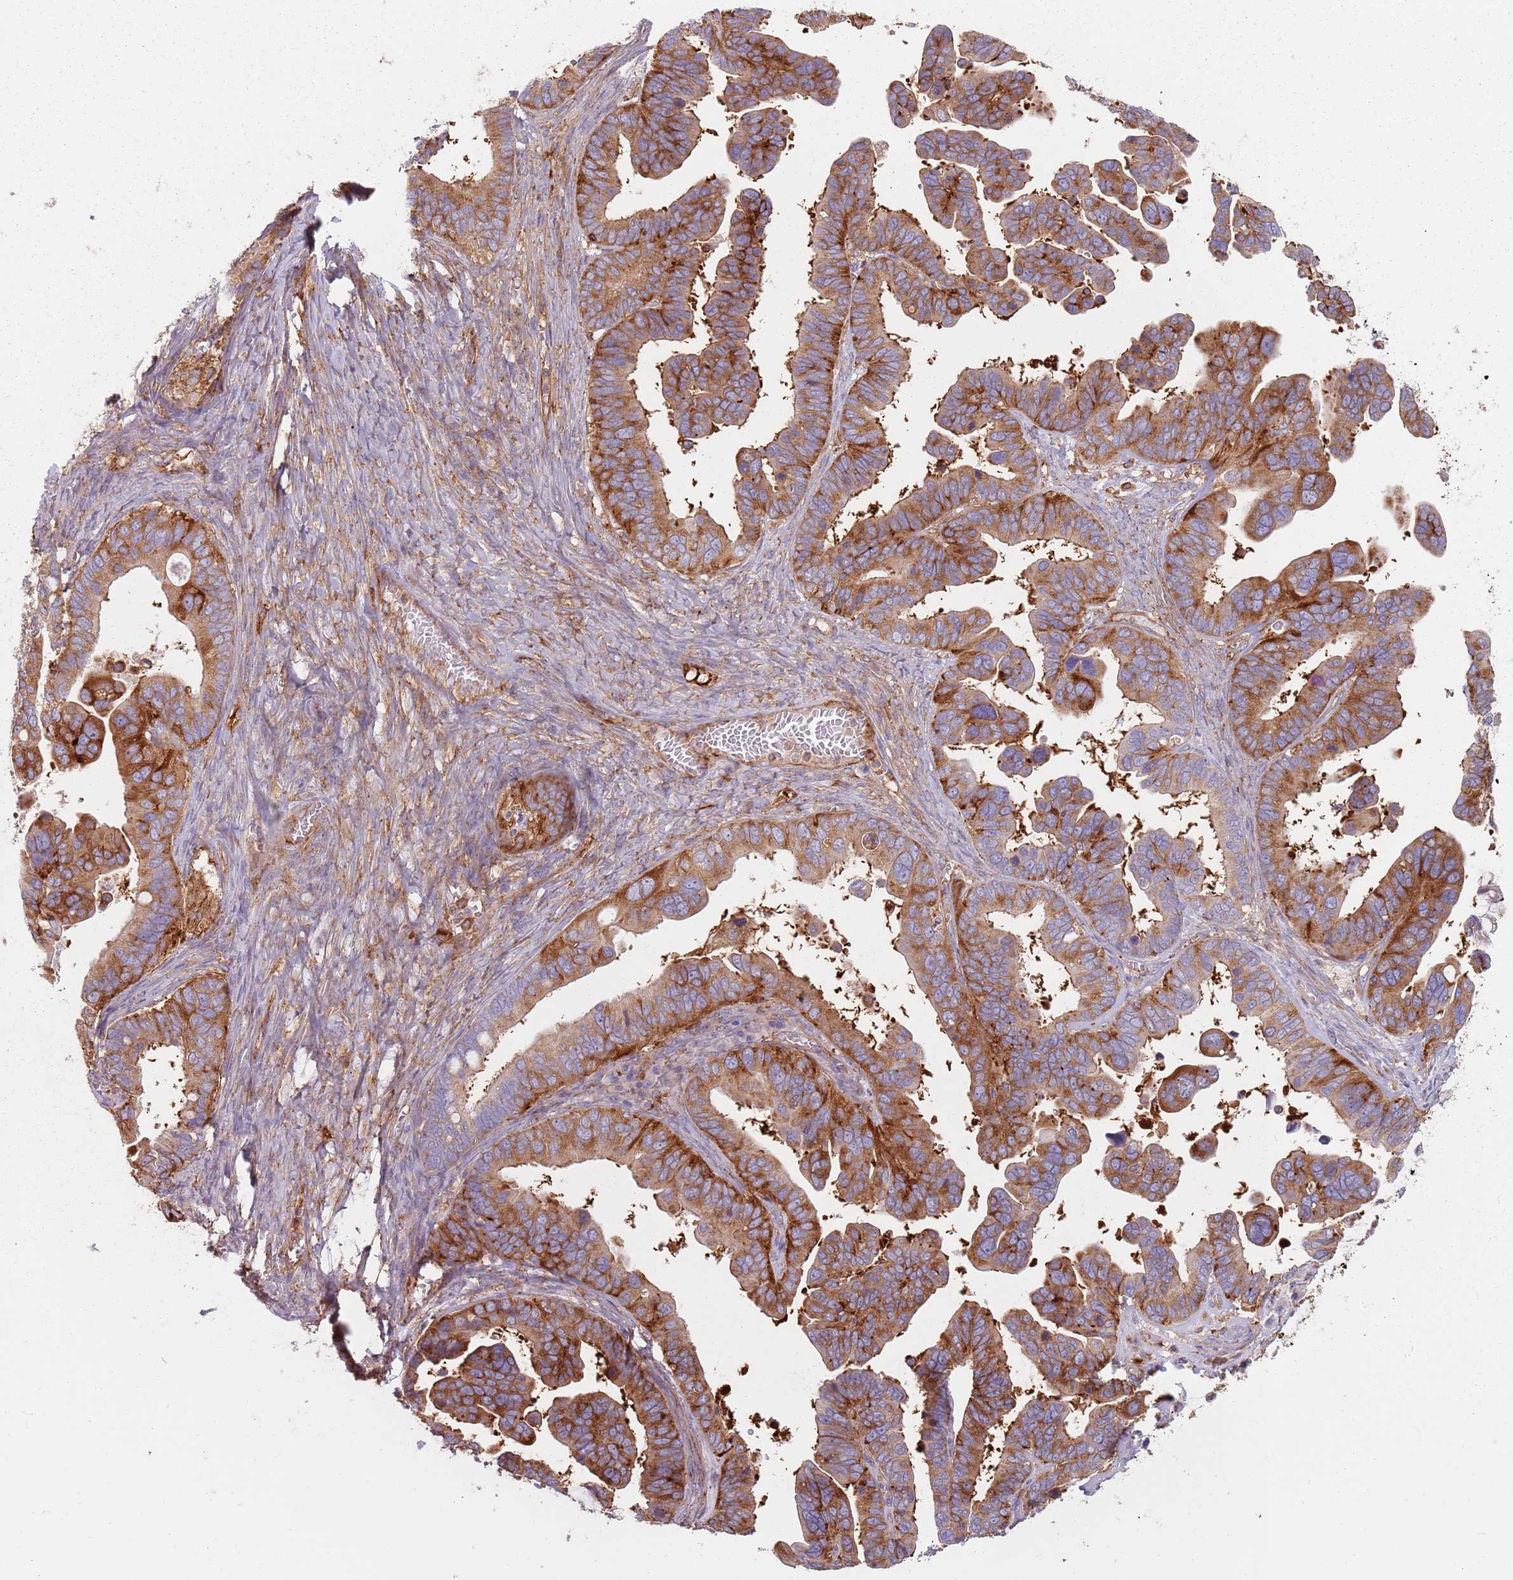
{"staining": {"intensity": "strong", "quantity": ">75%", "location": "cytoplasmic/membranous"}, "tissue": "ovarian cancer", "cell_type": "Tumor cells", "image_type": "cancer", "snomed": [{"axis": "morphology", "description": "Cystadenocarcinoma, serous, NOS"}, {"axis": "topography", "description": "Ovary"}], "caption": "A photomicrograph of human serous cystadenocarcinoma (ovarian) stained for a protein exhibits strong cytoplasmic/membranous brown staining in tumor cells.", "gene": "TPD52L2", "patient": {"sex": "female", "age": 56}}